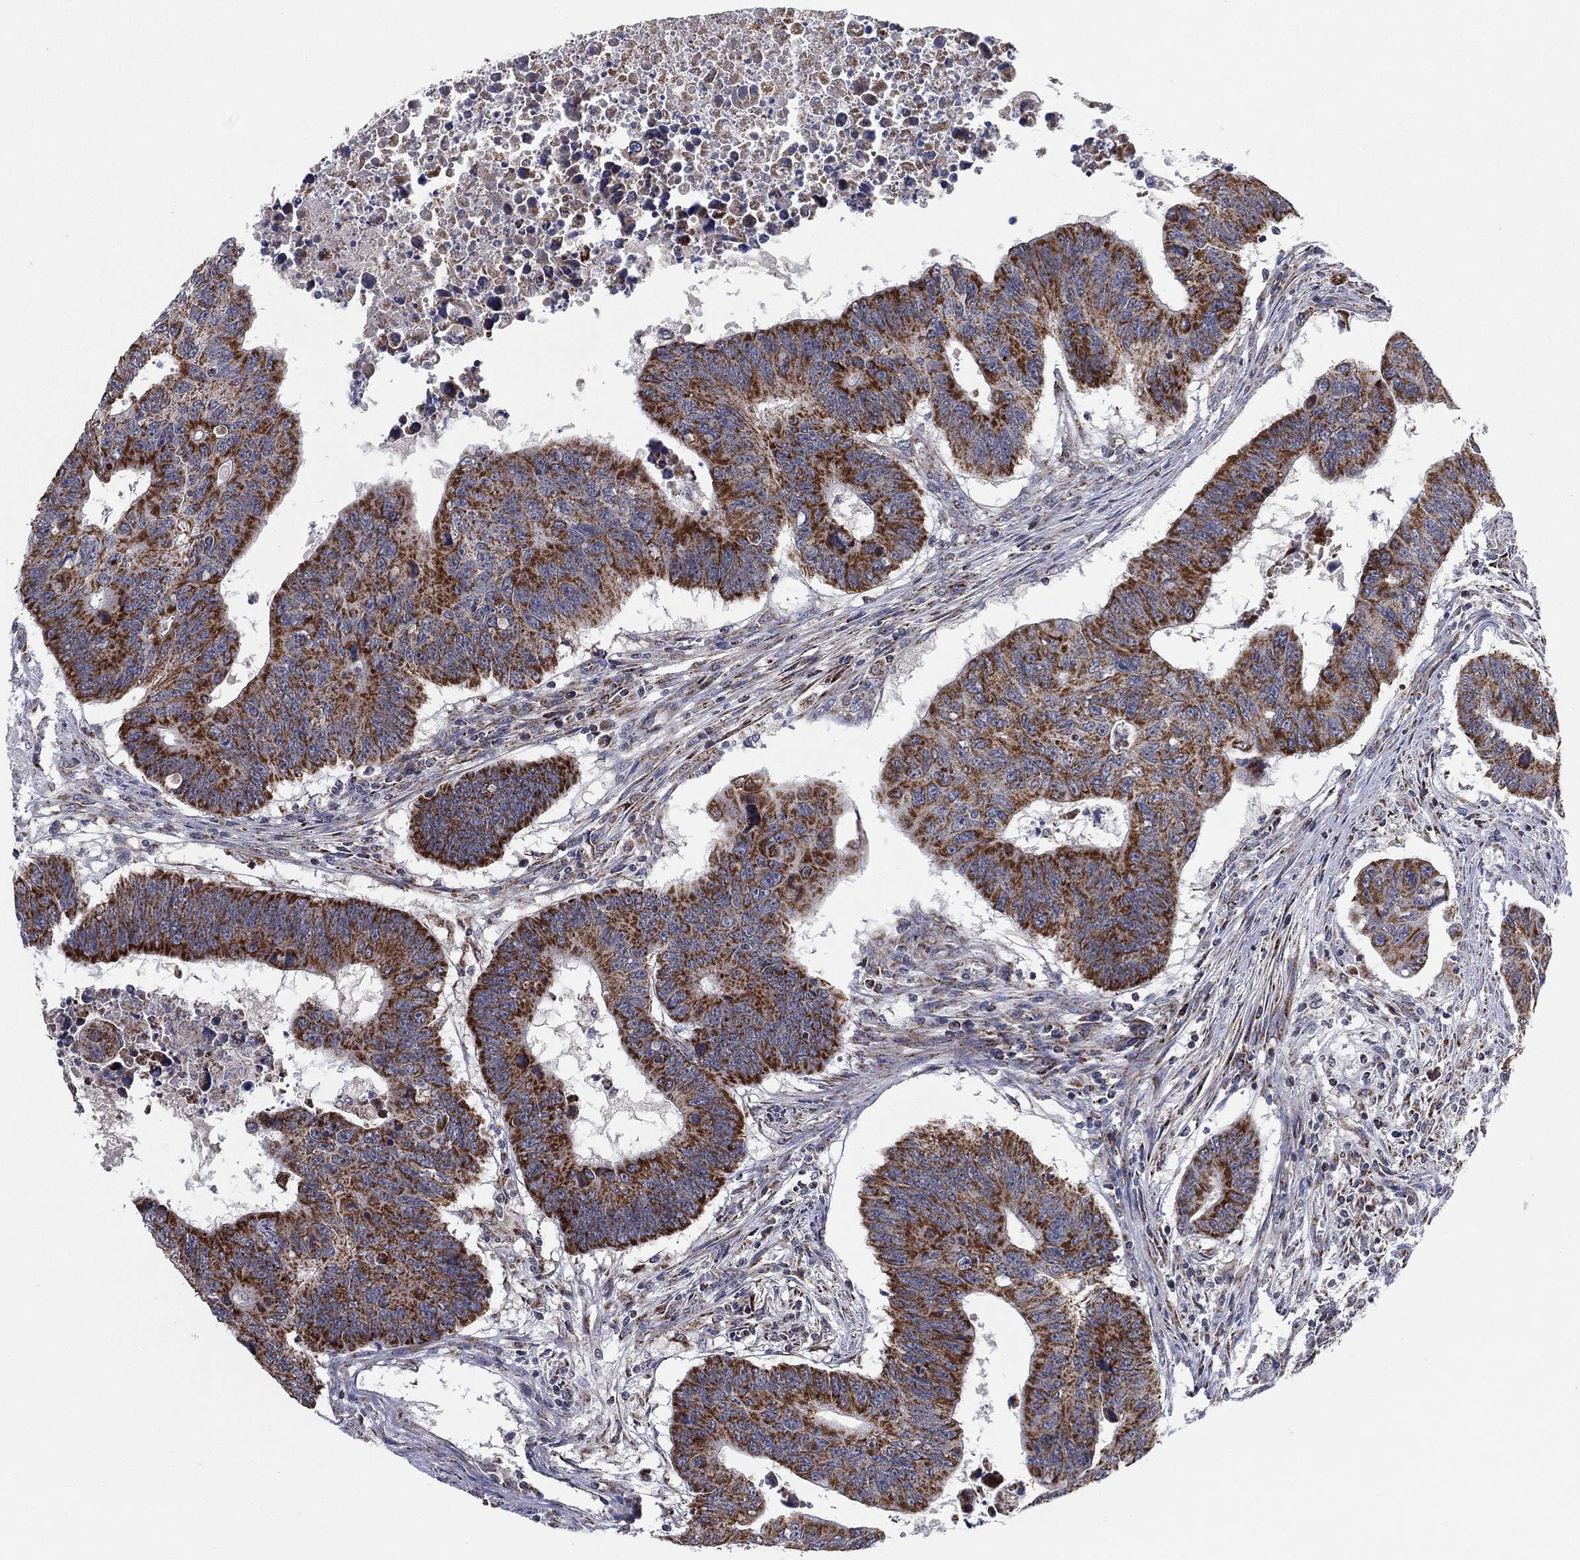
{"staining": {"intensity": "strong", "quantity": "25%-75%", "location": "cytoplasmic/membranous"}, "tissue": "colorectal cancer", "cell_type": "Tumor cells", "image_type": "cancer", "snomed": [{"axis": "morphology", "description": "Adenocarcinoma, NOS"}, {"axis": "topography", "description": "Rectum"}], "caption": "Strong cytoplasmic/membranous protein expression is identified in about 25%-75% of tumor cells in colorectal adenocarcinoma.", "gene": "PSMG4", "patient": {"sex": "female", "age": 85}}